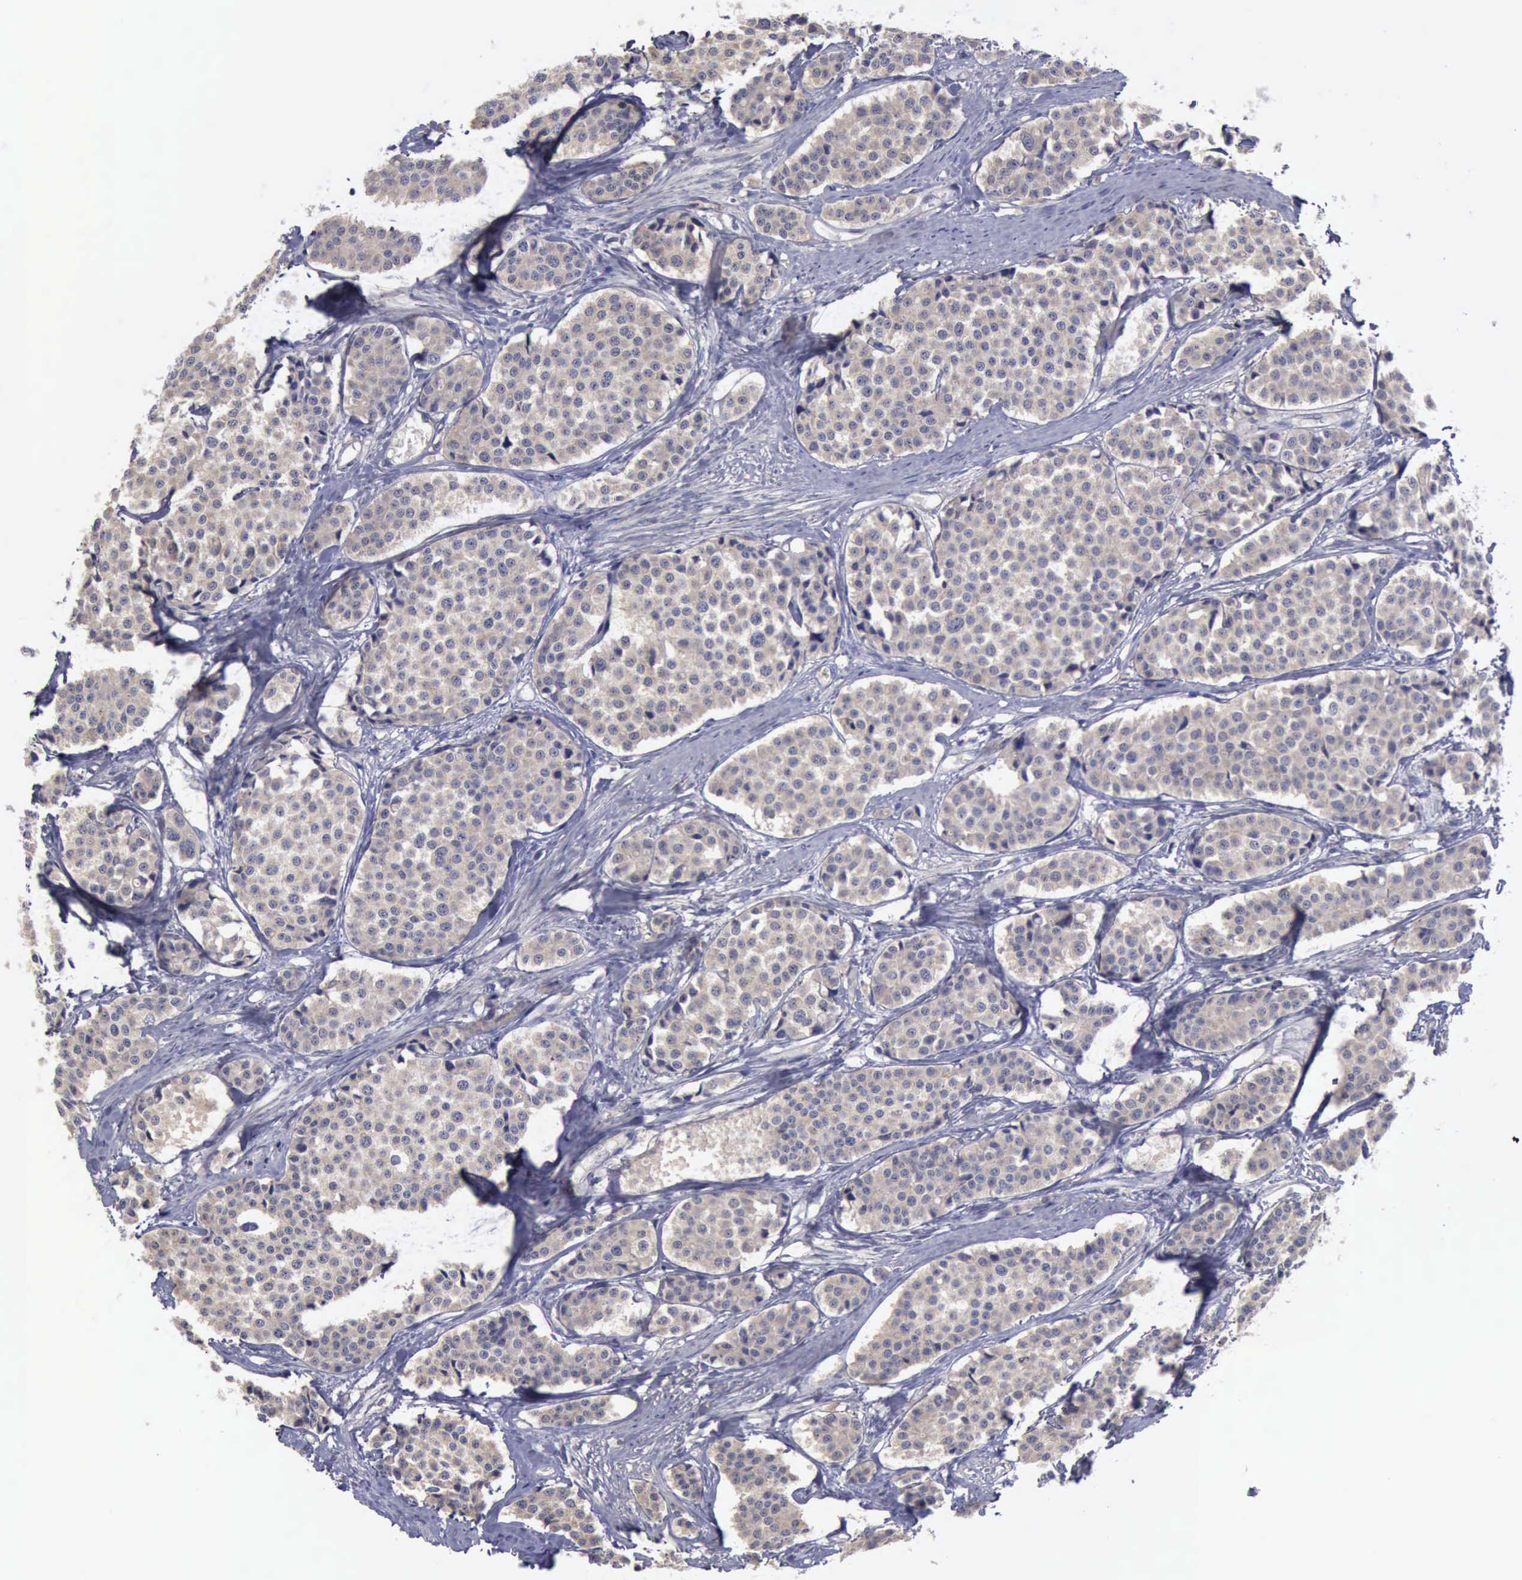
{"staining": {"intensity": "weak", "quantity": ">75%", "location": "cytoplasmic/membranous"}, "tissue": "carcinoid", "cell_type": "Tumor cells", "image_type": "cancer", "snomed": [{"axis": "morphology", "description": "Carcinoid, malignant, NOS"}, {"axis": "topography", "description": "Small intestine"}], "caption": "A brown stain labels weak cytoplasmic/membranous expression of a protein in human carcinoid tumor cells.", "gene": "PHKA1", "patient": {"sex": "male", "age": 60}}